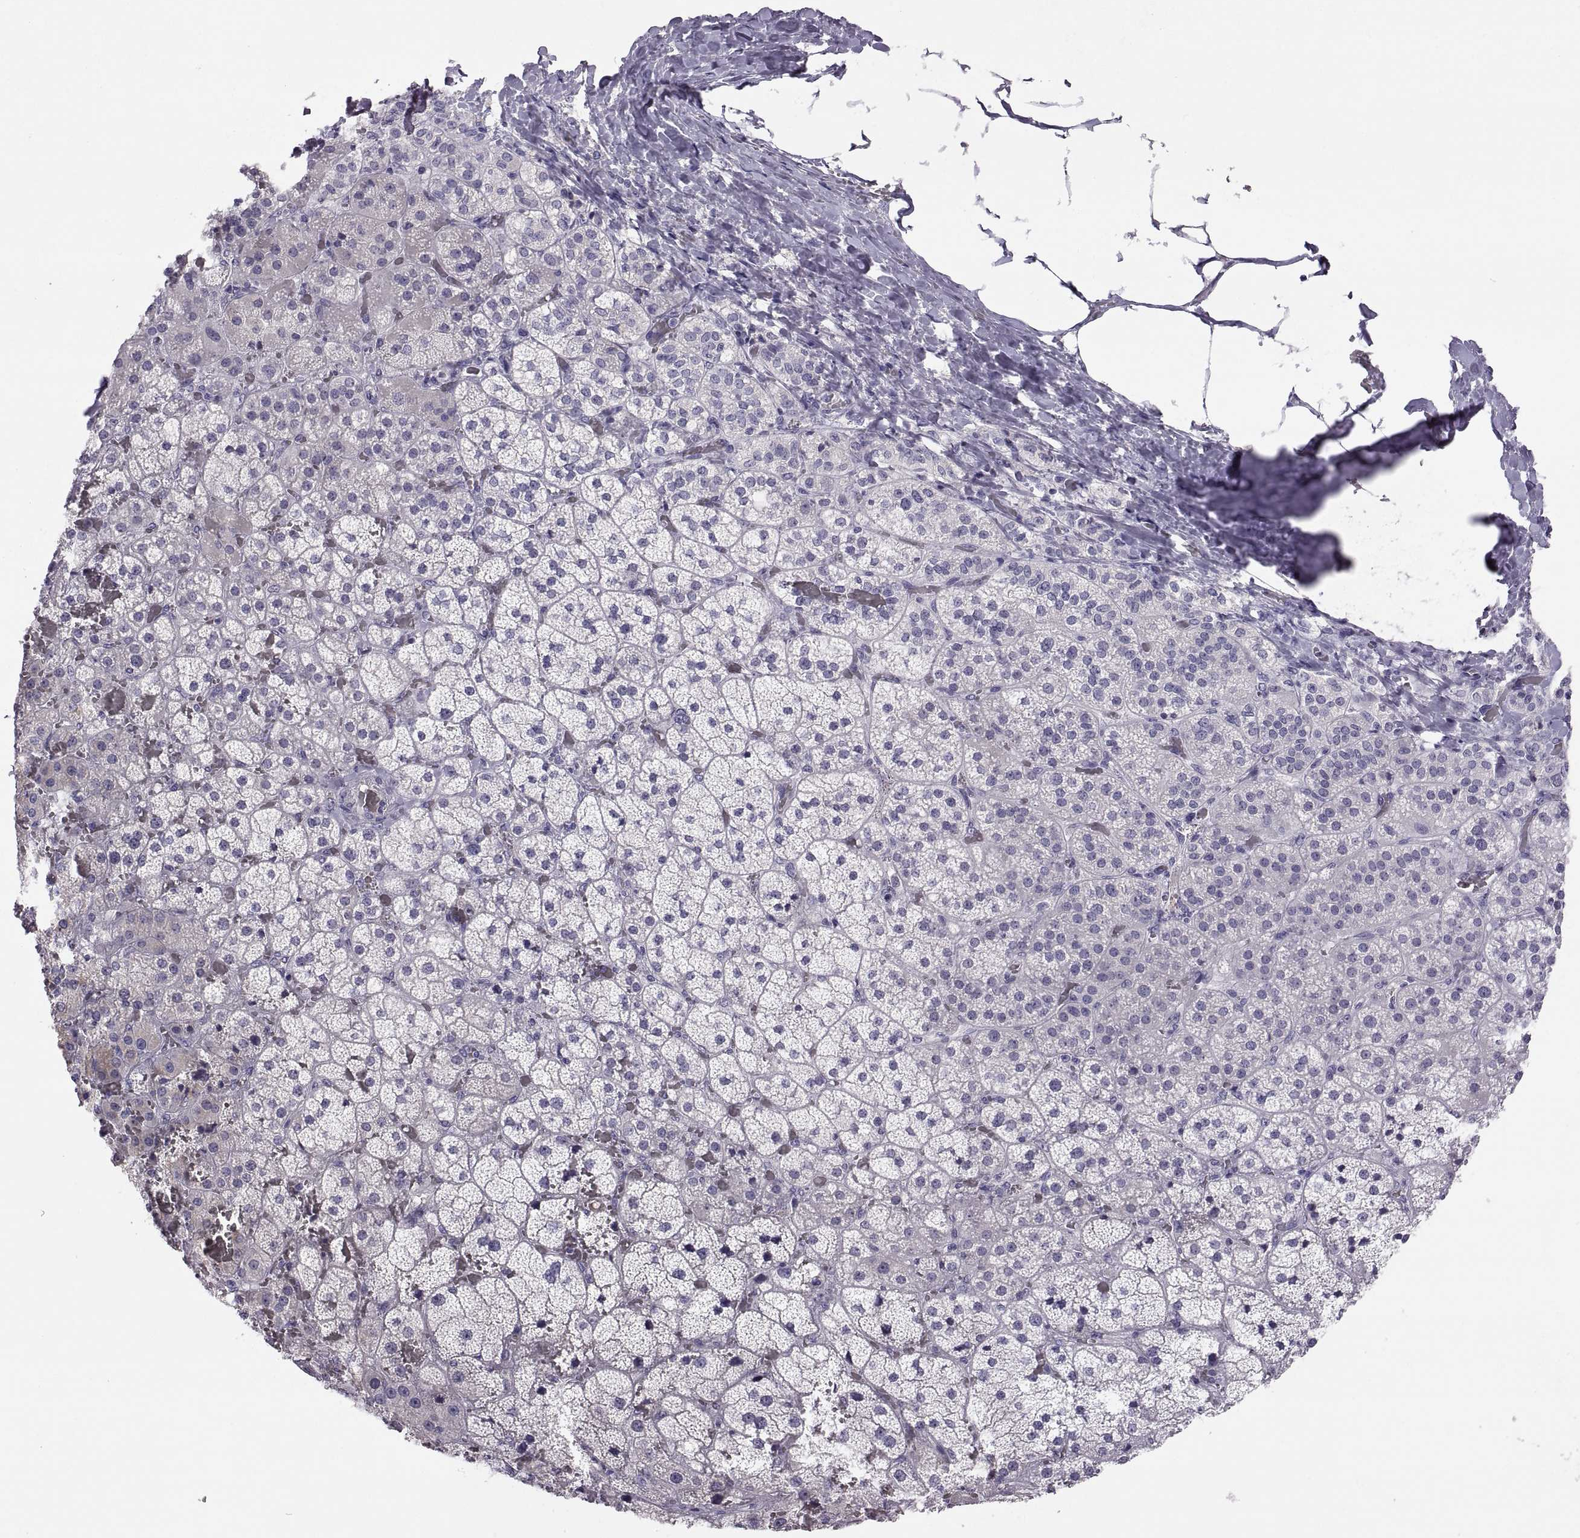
{"staining": {"intensity": "negative", "quantity": "none", "location": "none"}, "tissue": "adrenal gland", "cell_type": "Glandular cells", "image_type": "normal", "snomed": [{"axis": "morphology", "description": "Normal tissue, NOS"}, {"axis": "topography", "description": "Adrenal gland"}], "caption": "This image is of normal adrenal gland stained with immunohistochemistry (IHC) to label a protein in brown with the nuclei are counter-stained blue. There is no expression in glandular cells.", "gene": "TBX19", "patient": {"sex": "male", "age": 57}}